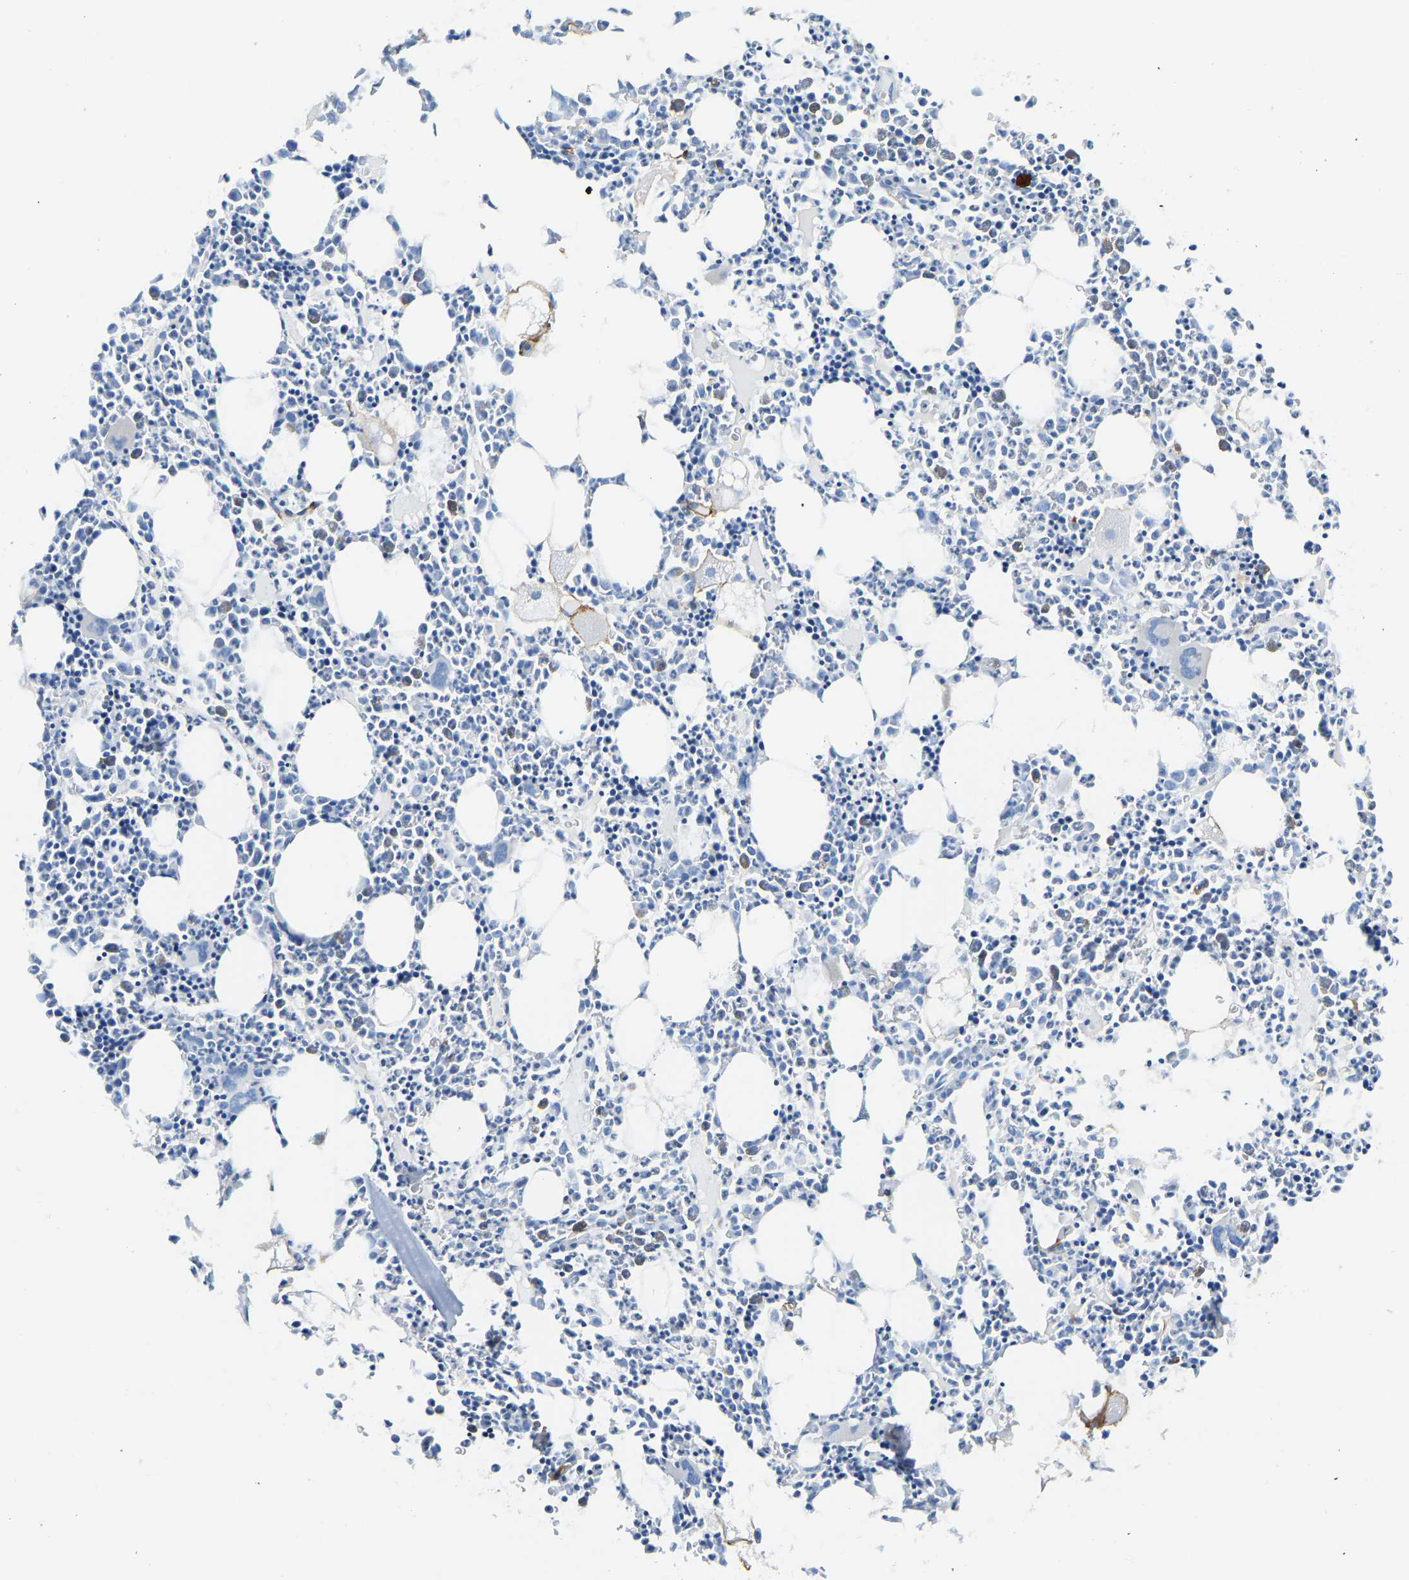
{"staining": {"intensity": "moderate", "quantity": "<25%", "location": "cytoplasmic/membranous"}, "tissue": "bone marrow", "cell_type": "Hematopoietic cells", "image_type": "normal", "snomed": [{"axis": "morphology", "description": "Normal tissue, NOS"}, {"axis": "morphology", "description": "Inflammation, NOS"}, {"axis": "topography", "description": "Bone marrow"}], "caption": "Normal bone marrow shows moderate cytoplasmic/membranous expression in about <25% of hematopoietic cells, visualized by immunohistochemistry. The protein of interest is shown in brown color, while the nuclei are stained blue.", "gene": "COL15A1", "patient": {"sex": "female", "age": 40}}